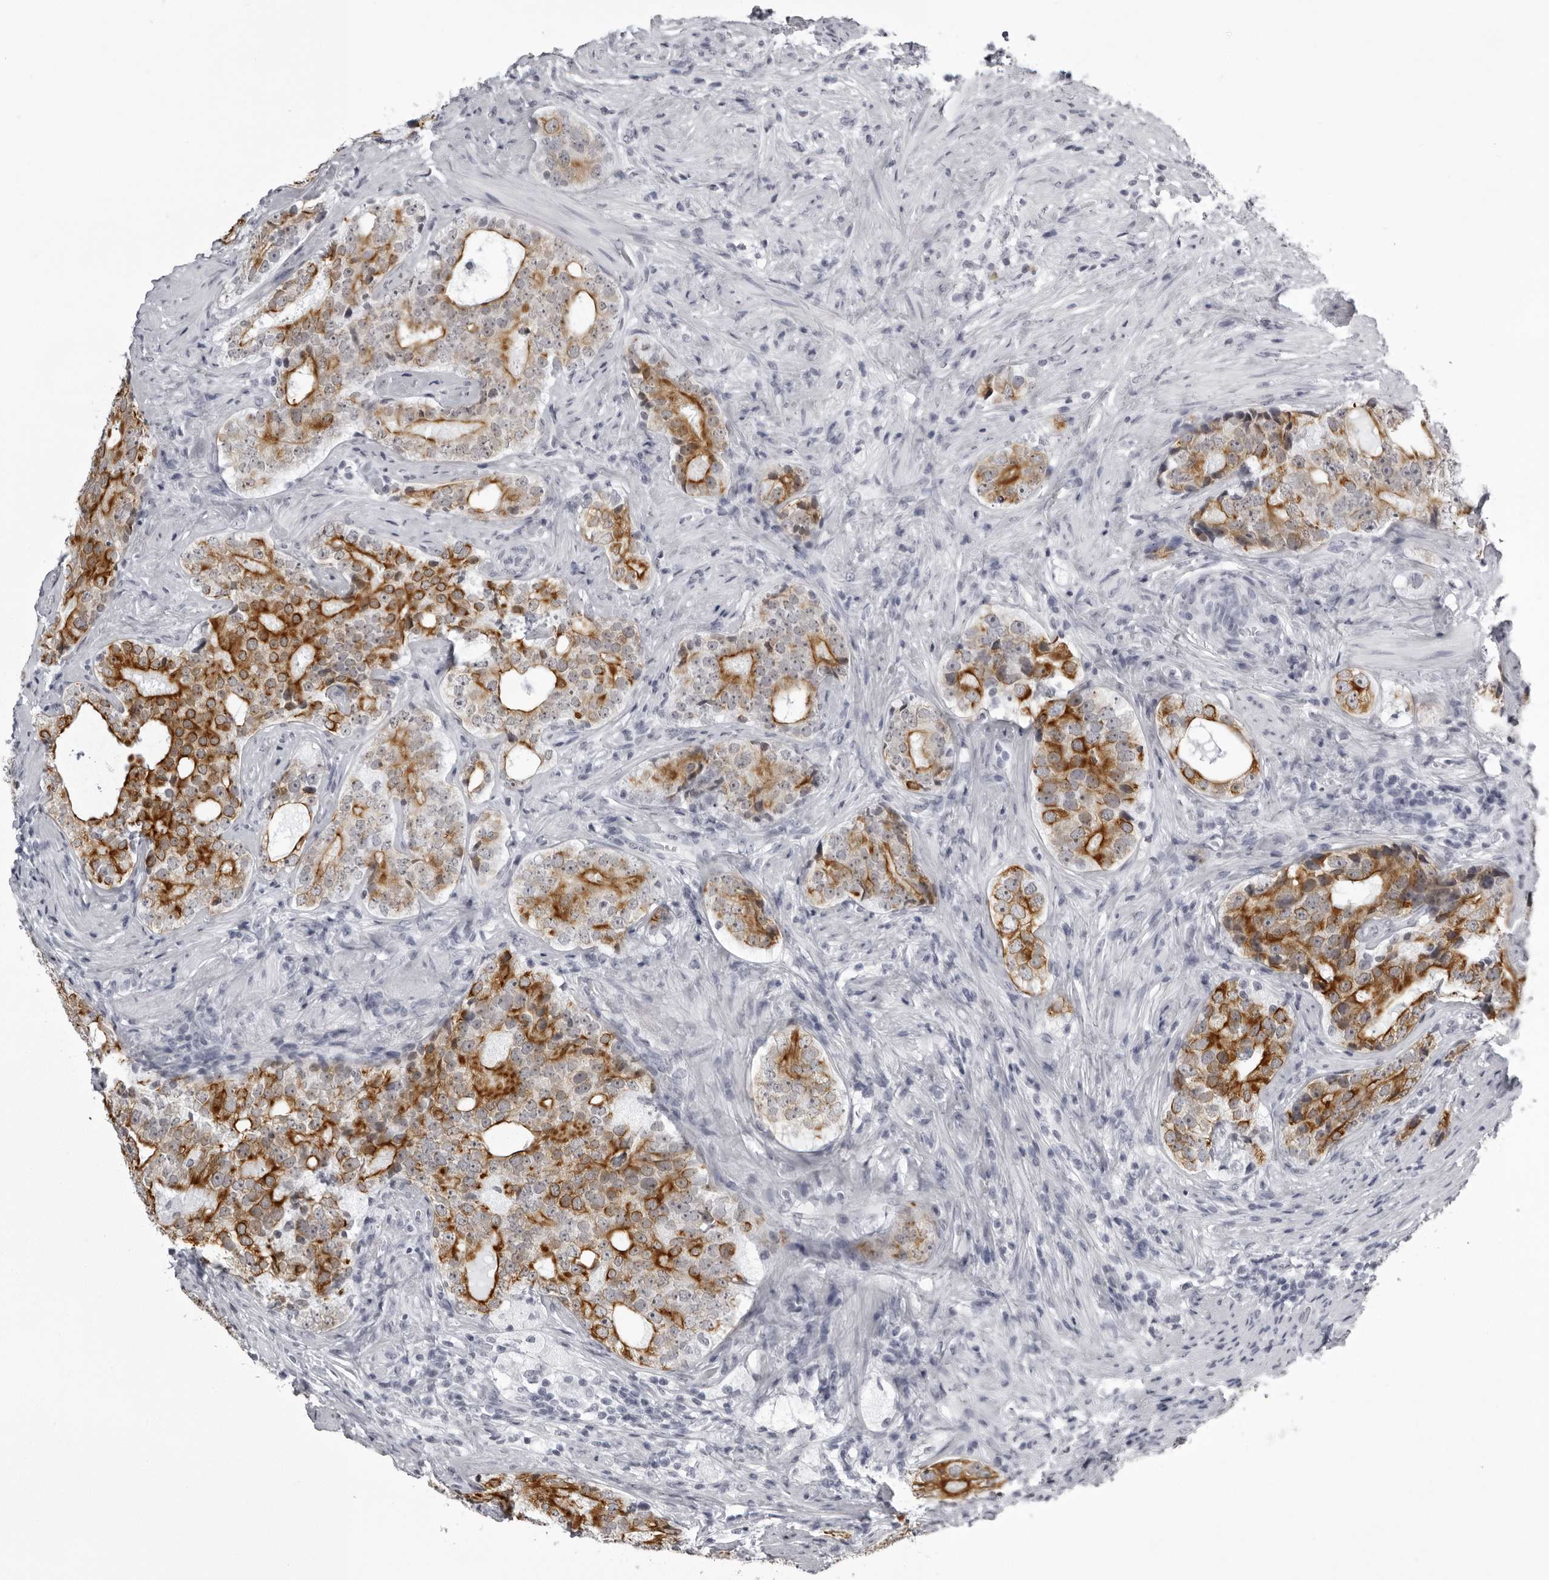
{"staining": {"intensity": "moderate", "quantity": ">75%", "location": "cytoplasmic/membranous"}, "tissue": "prostate cancer", "cell_type": "Tumor cells", "image_type": "cancer", "snomed": [{"axis": "morphology", "description": "Adenocarcinoma, High grade"}, {"axis": "topography", "description": "Prostate"}], "caption": "High-magnification brightfield microscopy of prostate cancer (high-grade adenocarcinoma) stained with DAB (3,3'-diaminobenzidine) (brown) and counterstained with hematoxylin (blue). tumor cells exhibit moderate cytoplasmic/membranous expression is present in about>75% of cells.", "gene": "UROD", "patient": {"sex": "male", "age": 56}}